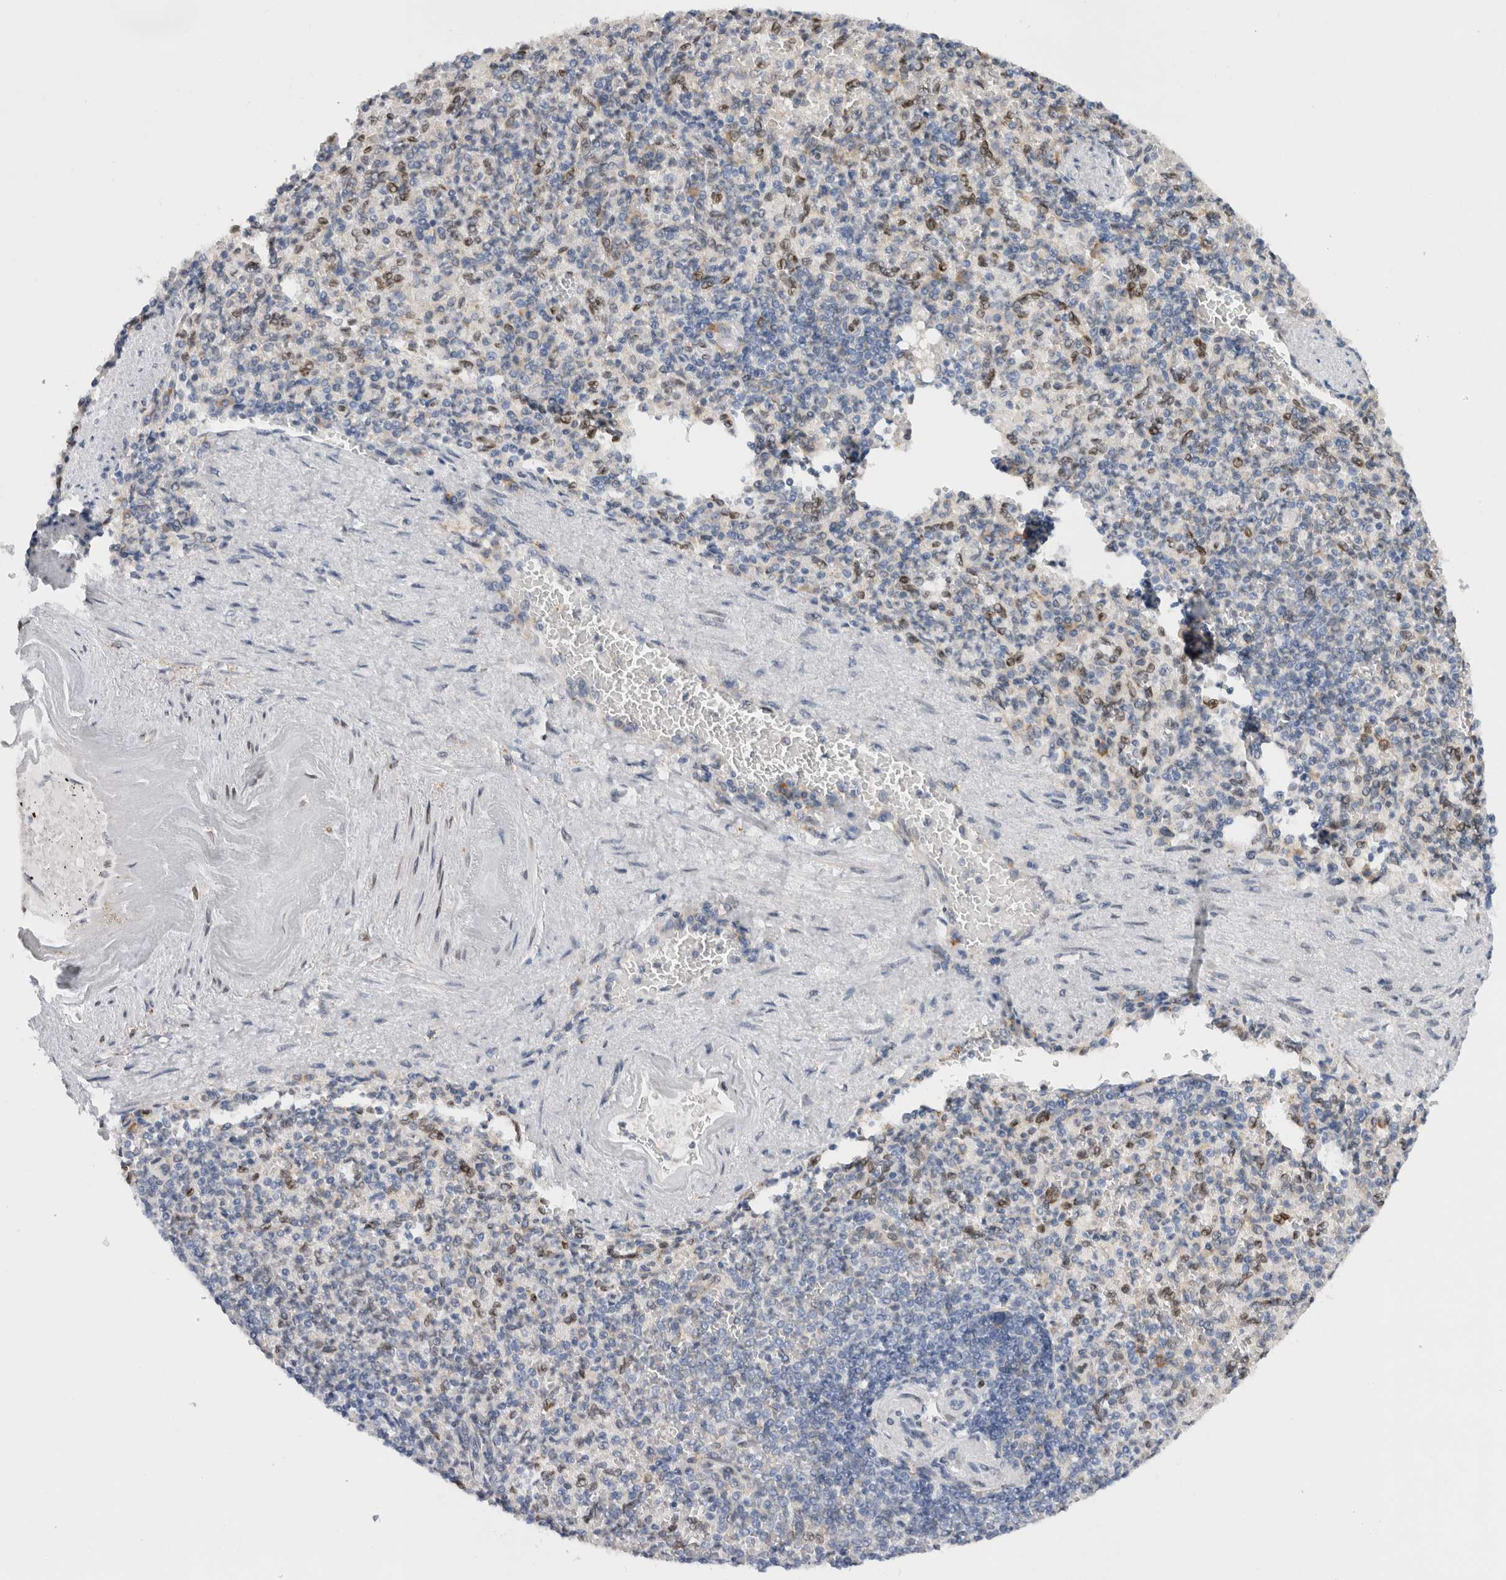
{"staining": {"intensity": "negative", "quantity": "none", "location": "none"}, "tissue": "spleen", "cell_type": "Cells in red pulp", "image_type": "normal", "snomed": [{"axis": "morphology", "description": "Normal tissue, NOS"}, {"axis": "topography", "description": "Spleen"}], "caption": "Protein analysis of normal spleen exhibits no significant staining in cells in red pulp.", "gene": "VCPIP1", "patient": {"sex": "female", "age": 74}}